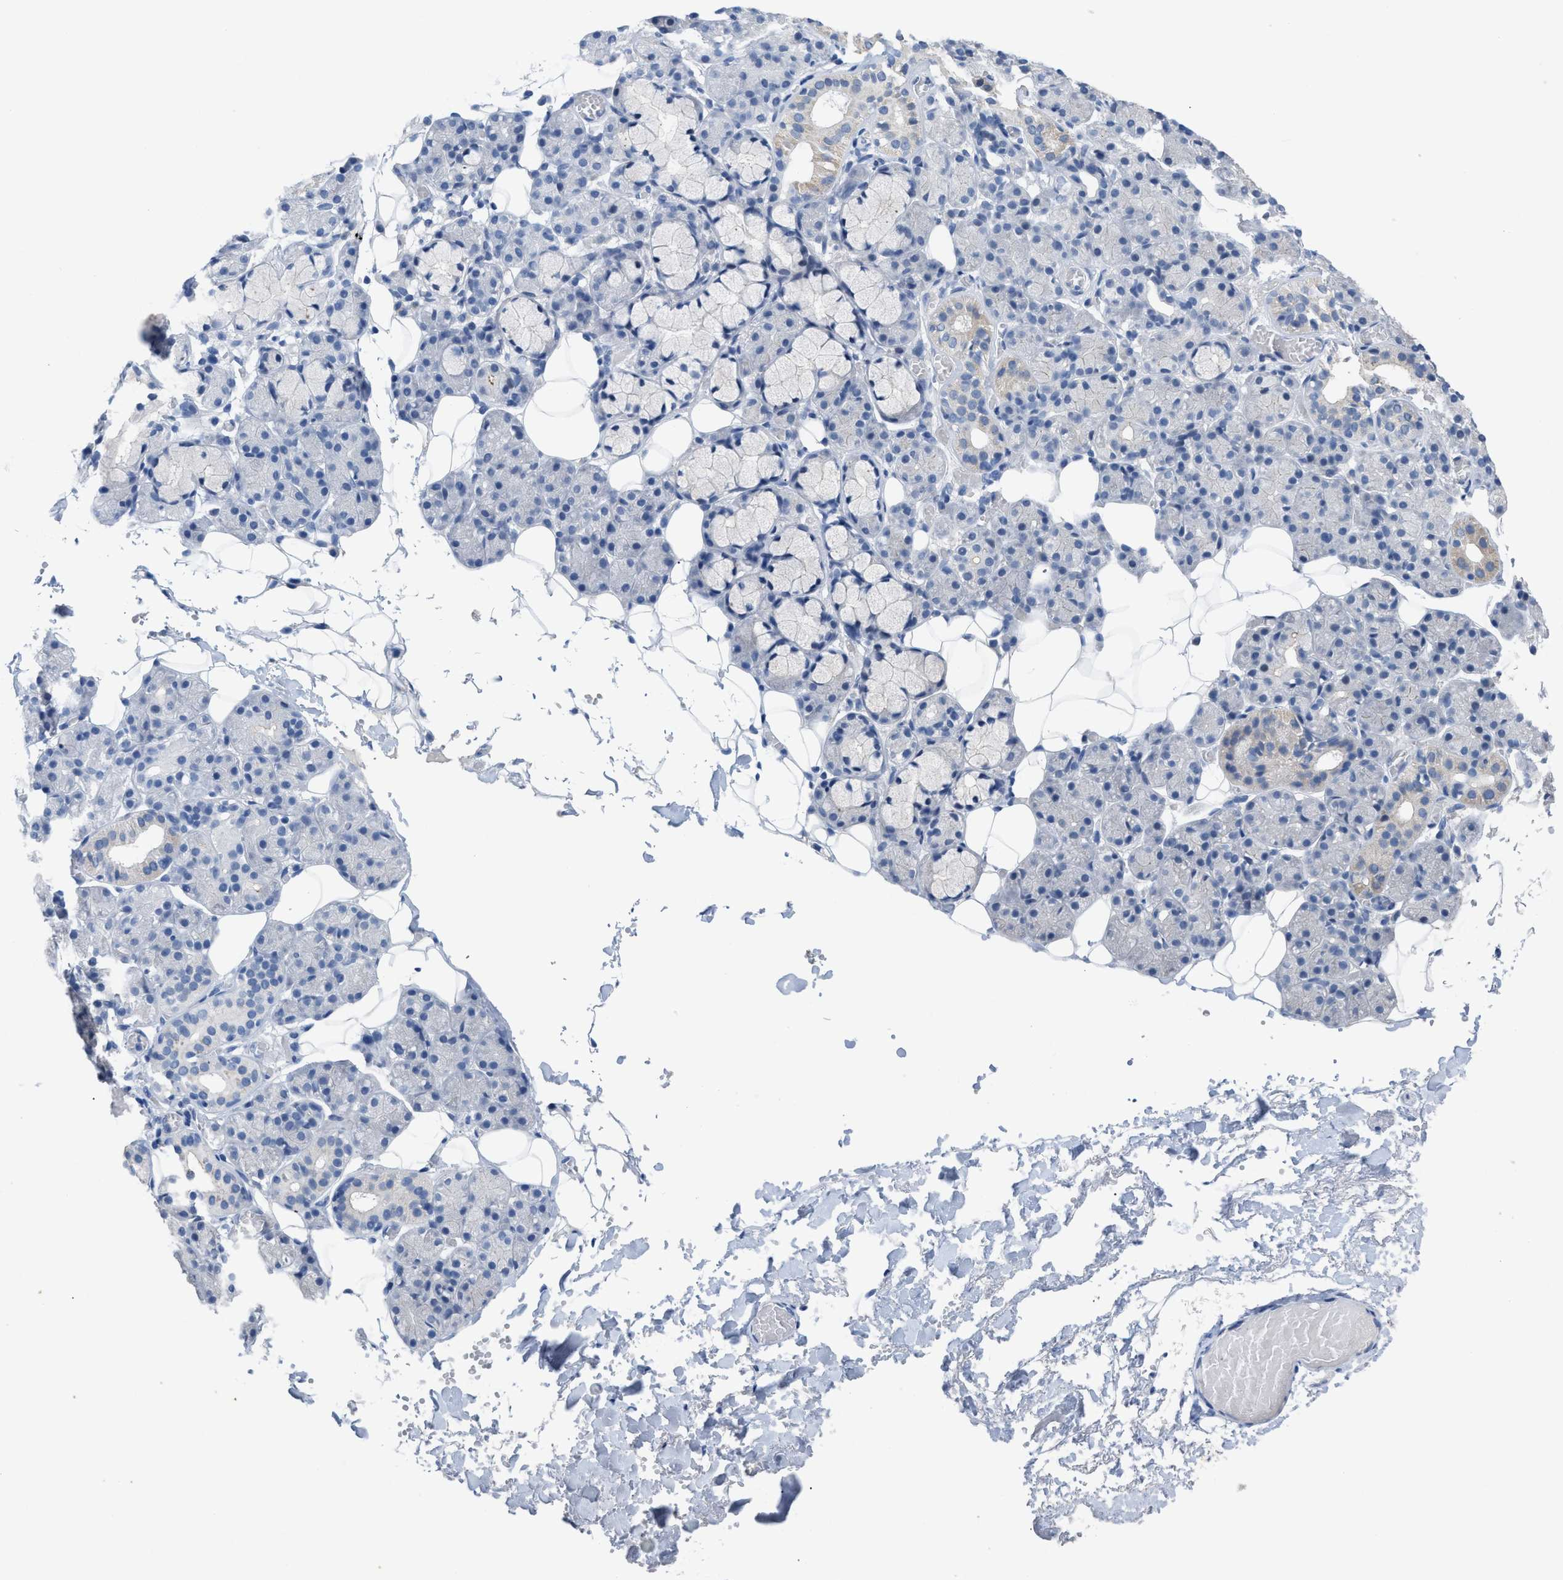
{"staining": {"intensity": "weak", "quantity": "<25%", "location": "cytoplasmic/membranous"}, "tissue": "salivary gland", "cell_type": "Glandular cells", "image_type": "normal", "snomed": [{"axis": "morphology", "description": "Normal tissue, NOS"}, {"axis": "topography", "description": "Salivary gland"}], "caption": "Immunohistochemistry (IHC) of benign human salivary gland displays no expression in glandular cells.", "gene": "SETDB1", "patient": {"sex": "male", "age": 63}}